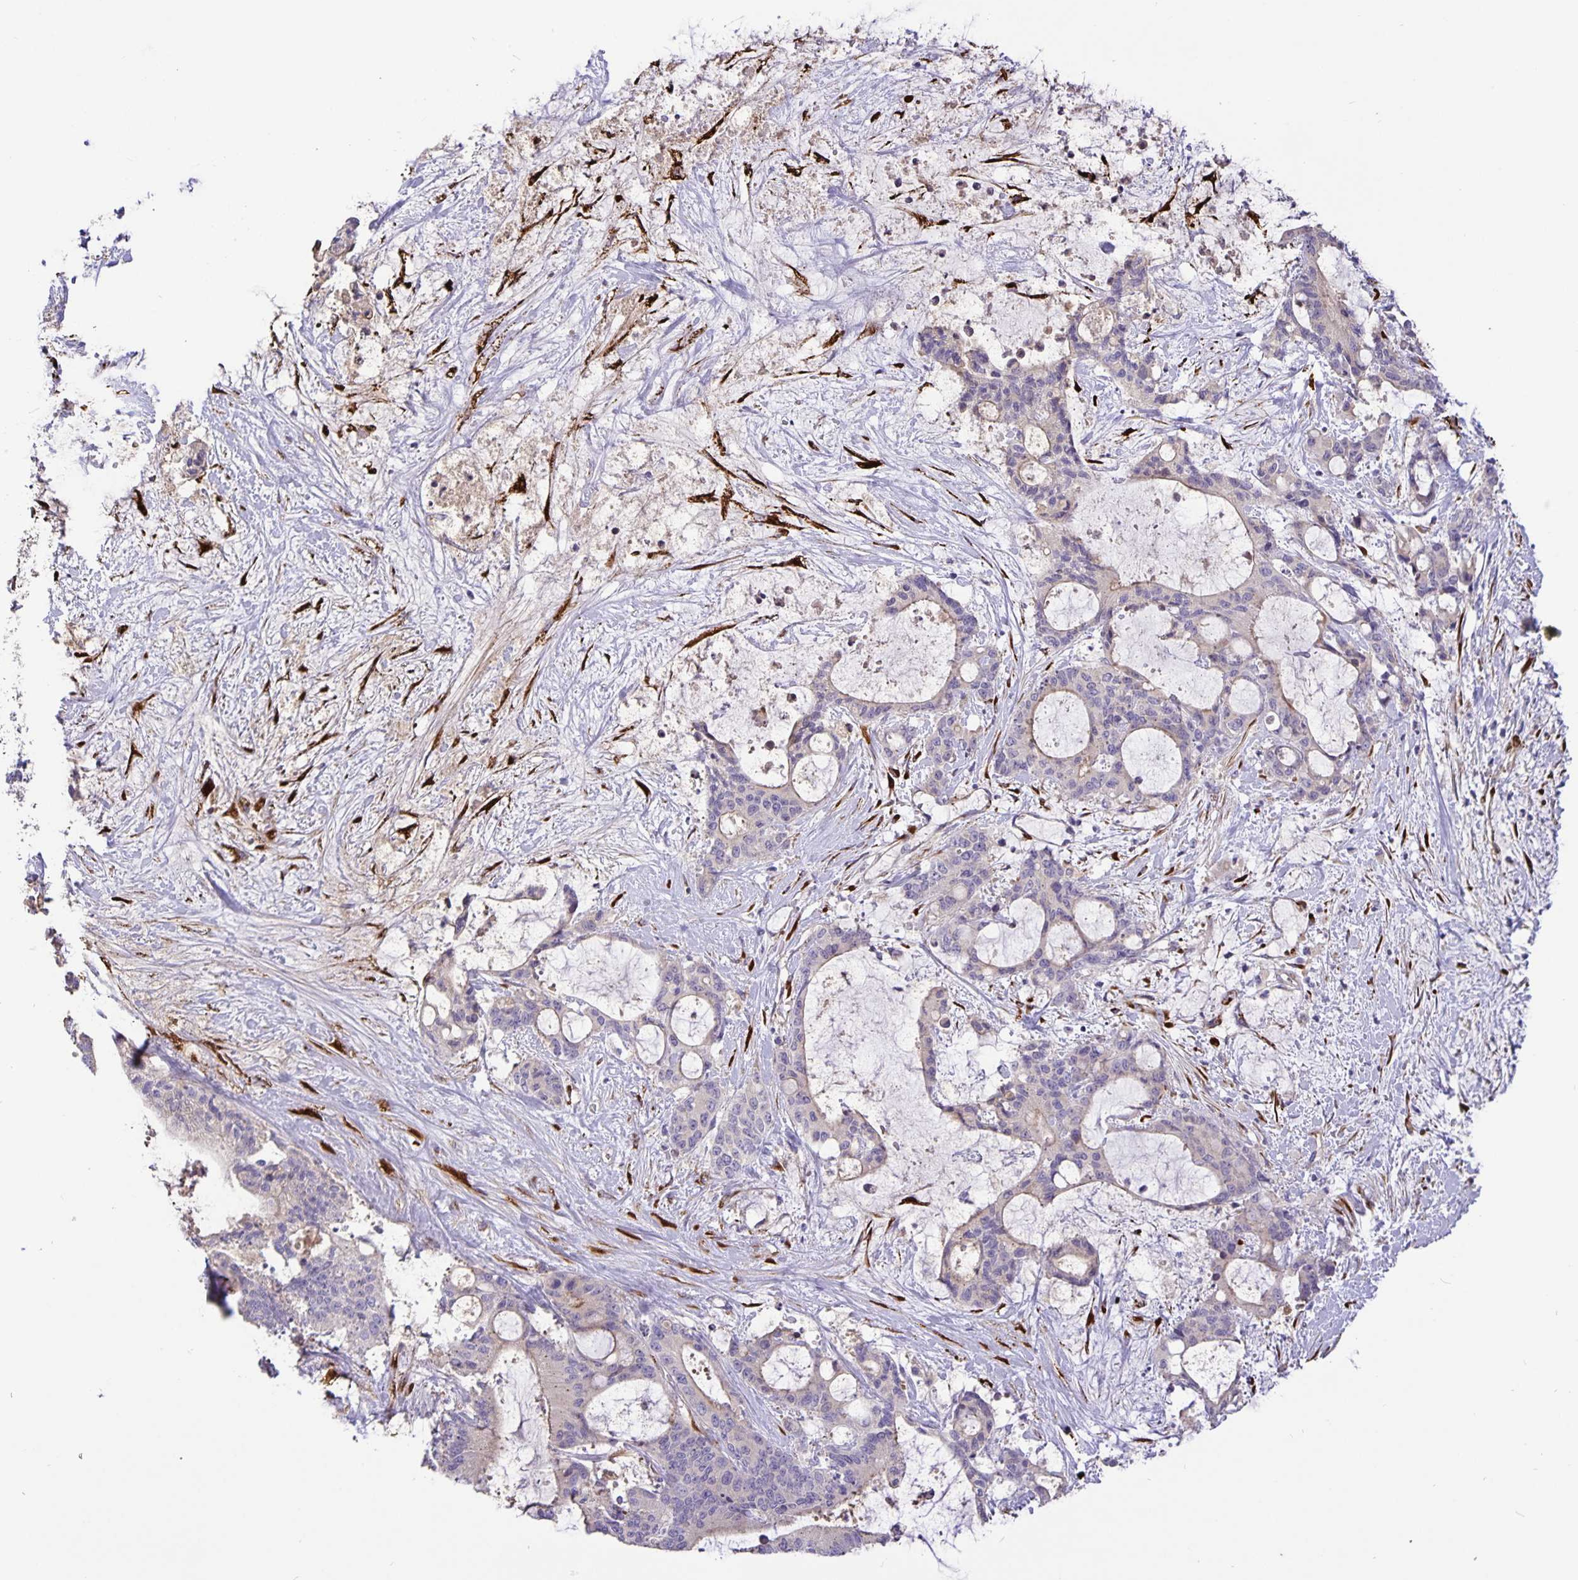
{"staining": {"intensity": "negative", "quantity": "none", "location": "none"}, "tissue": "liver cancer", "cell_type": "Tumor cells", "image_type": "cancer", "snomed": [{"axis": "morphology", "description": "Normal tissue, NOS"}, {"axis": "morphology", "description": "Cholangiocarcinoma"}, {"axis": "topography", "description": "Liver"}, {"axis": "topography", "description": "Peripheral nerve tissue"}], "caption": "Immunohistochemical staining of human liver cancer (cholangiocarcinoma) exhibits no significant expression in tumor cells. The staining was performed using DAB to visualize the protein expression in brown, while the nuclei were stained in blue with hematoxylin (Magnification: 20x).", "gene": "EML6", "patient": {"sex": "female", "age": 73}}